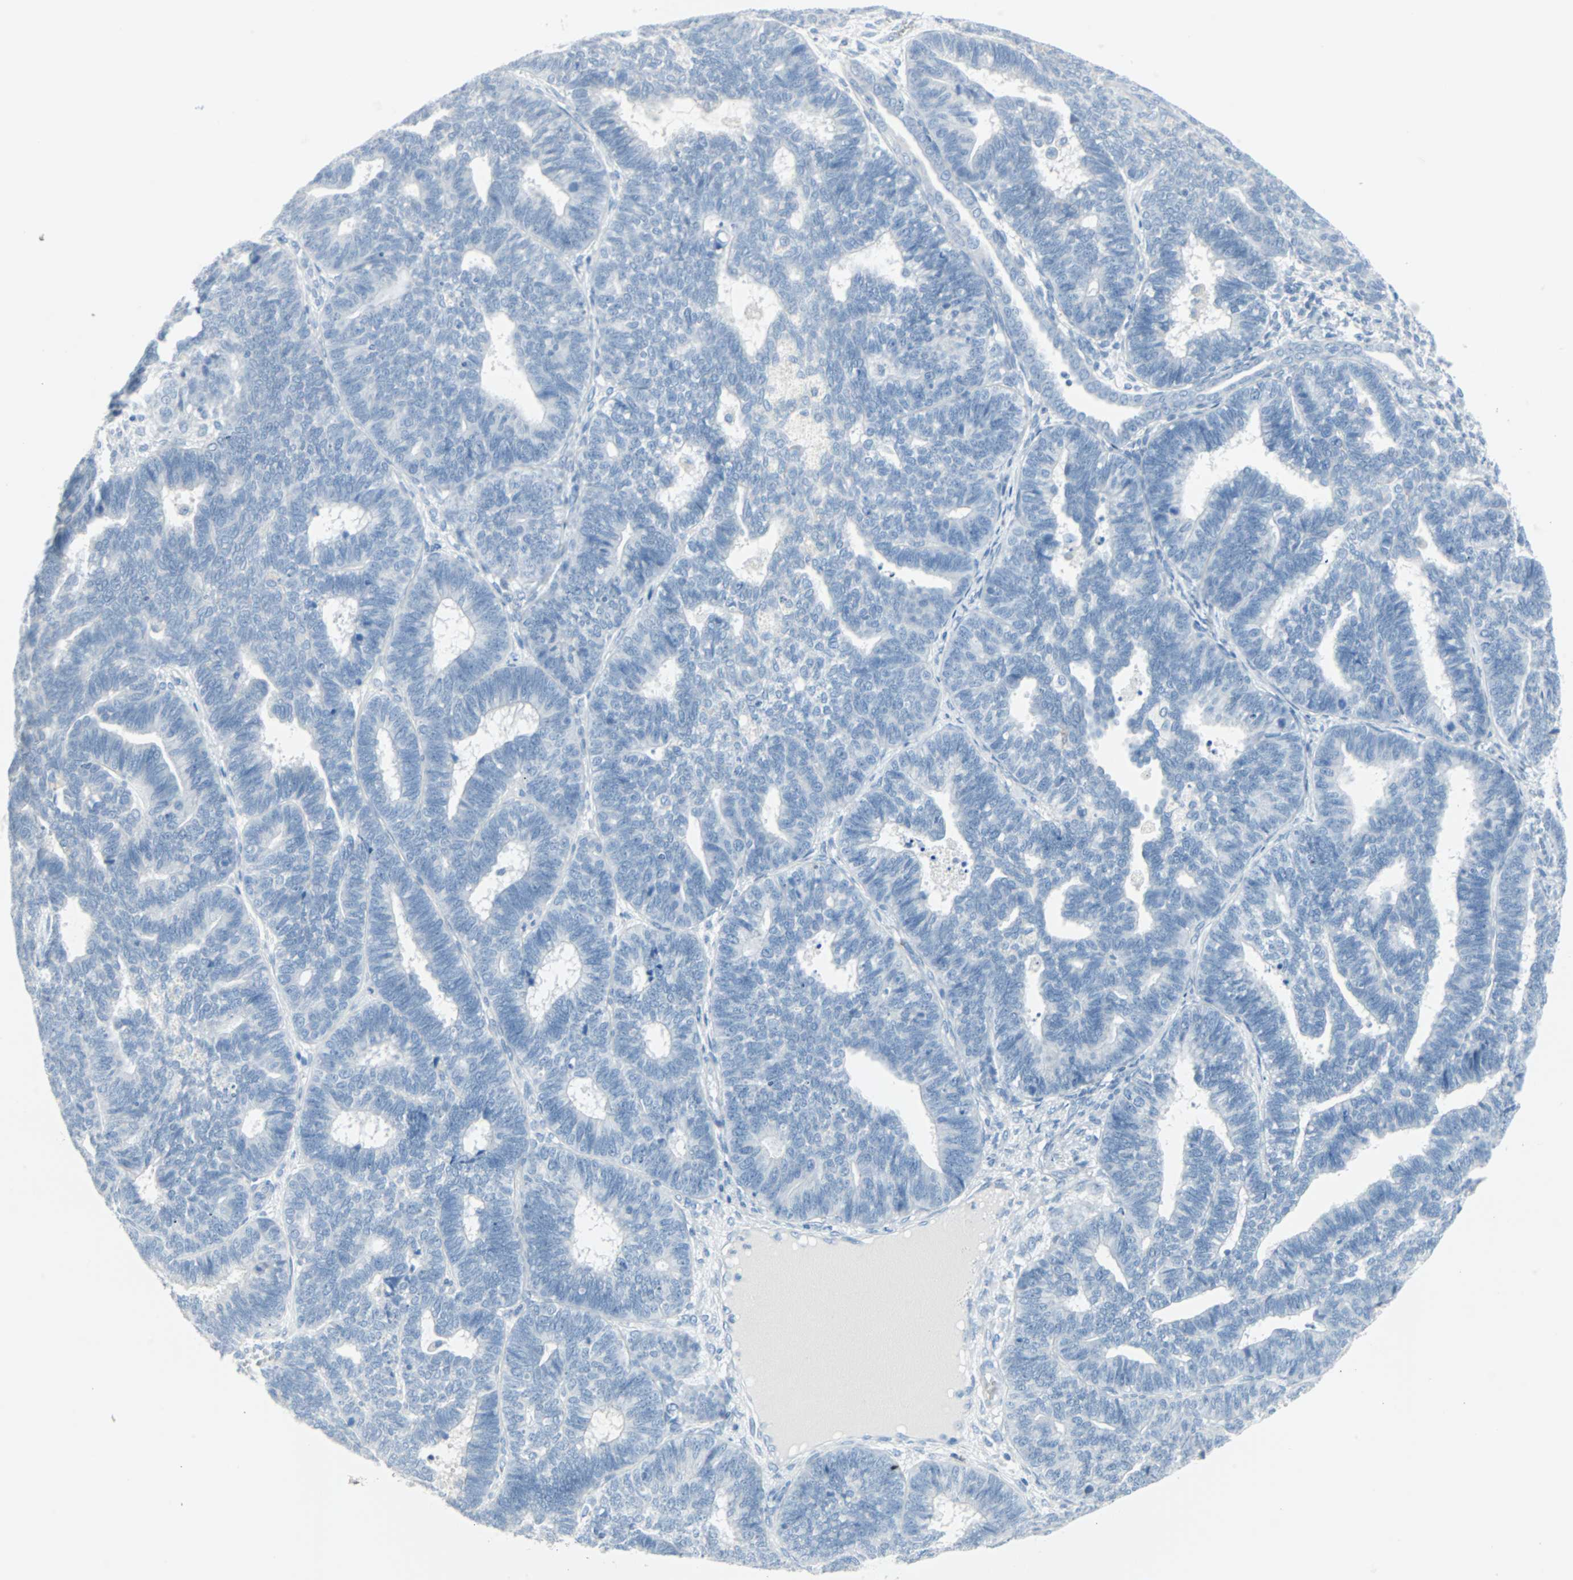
{"staining": {"intensity": "negative", "quantity": "none", "location": "none"}, "tissue": "endometrial cancer", "cell_type": "Tumor cells", "image_type": "cancer", "snomed": [{"axis": "morphology", "description": "Adenocarcinoma, NOS"}, {"axis": "topography", "description": "Endometrium"}], "caption": "The immunohistochemistry image has no significant staining in tumor cells of adenocarcinoma (endometrial) tissue.", "gene": "STX1A", "patient": {"sex": "female", "age": 70}}